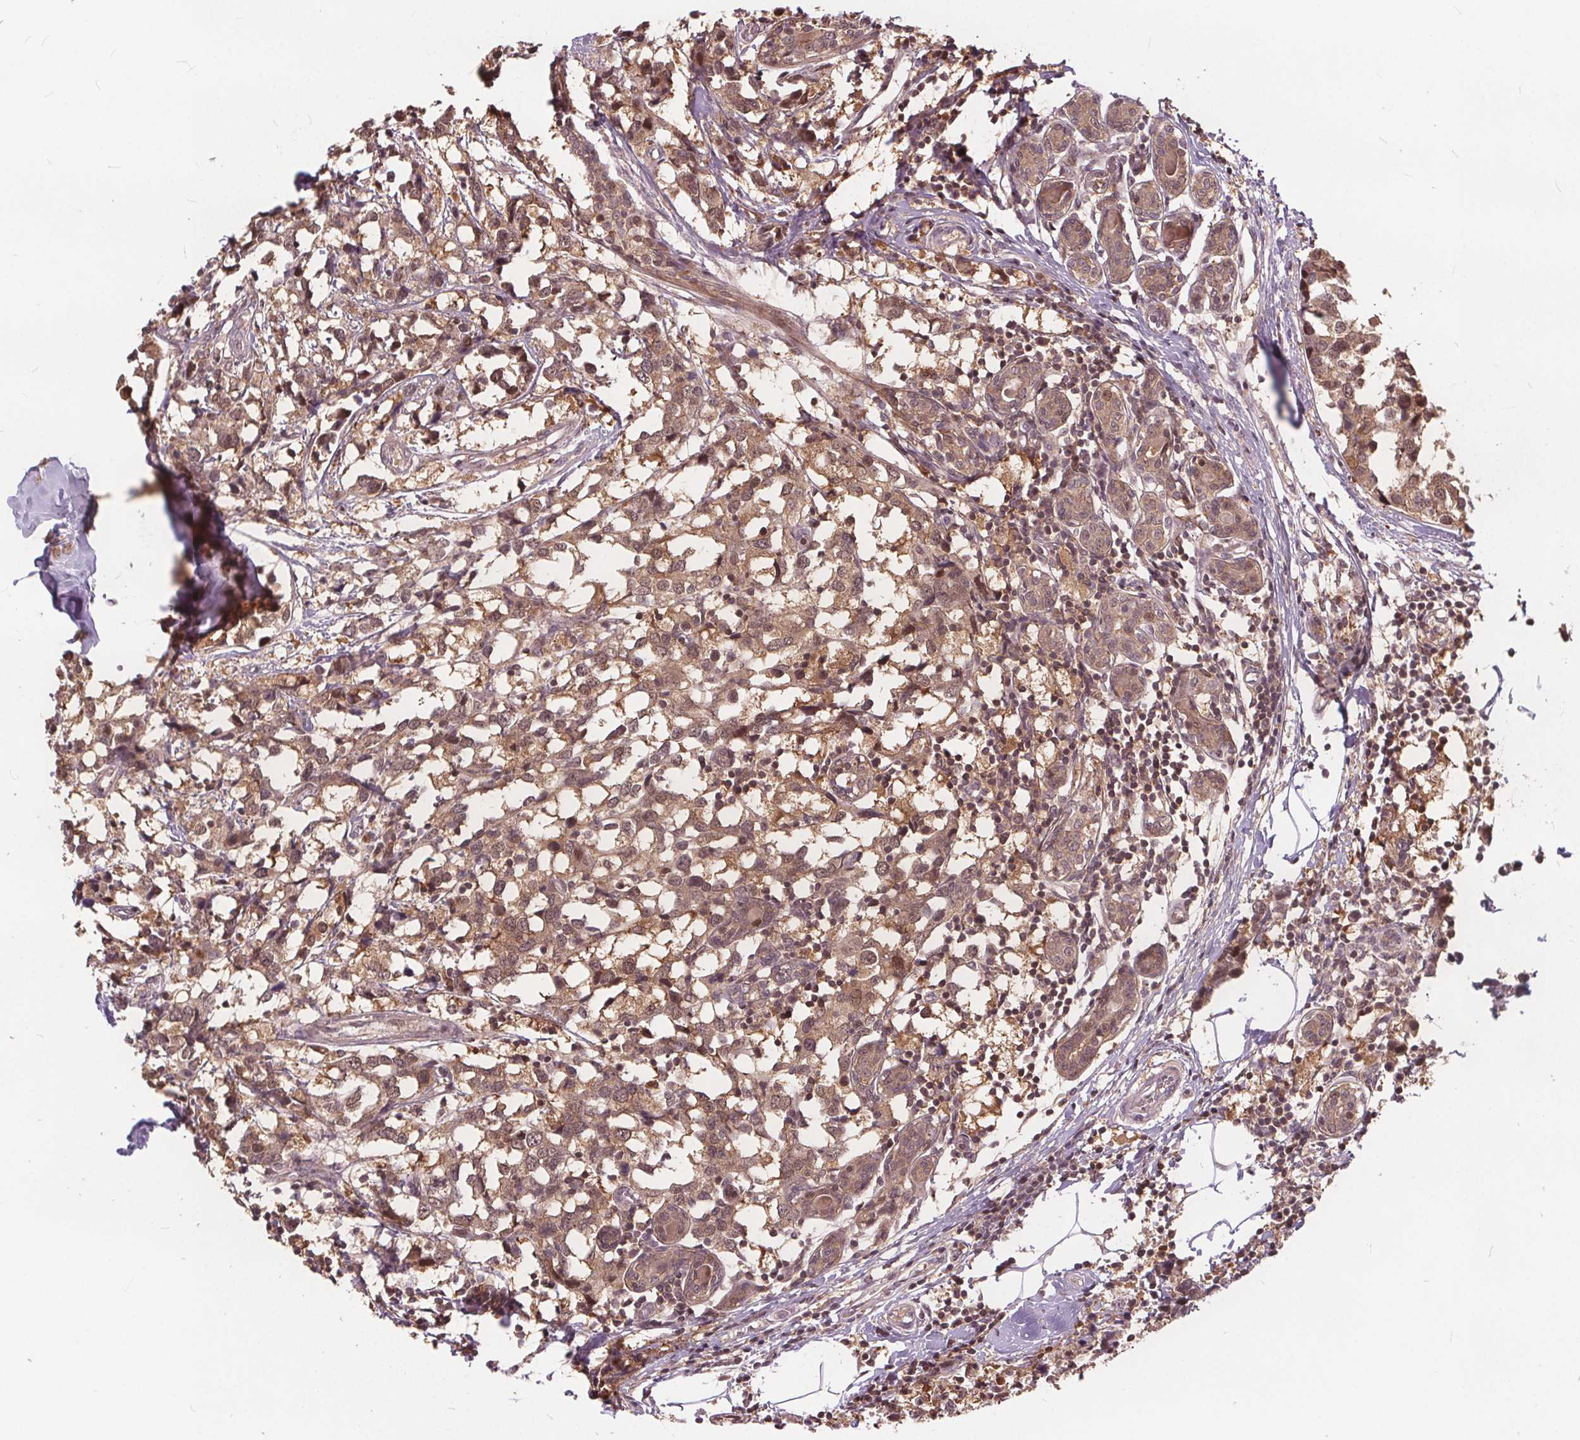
{"staining": {"intensity": "moderate", "quantity": ">75%", "location": "cytoplasmic/membranous"}, "tissue": "breast cancer", "cell_type": "Tumor cells", "image_type": "cancer", "snomed": [{"axis": "morphology", "description": "Lobular carcinoma"}, {"axis": "topography", "description": "Breast"}], "caption": "IHC (DAB) staining of human breast cancer shows moderate cytoplasmic/membranous protein positivity in approximately >75% of tumor cells.", "gene": "HIF1AN", "patient": {"sex": "female", "age": 59}}